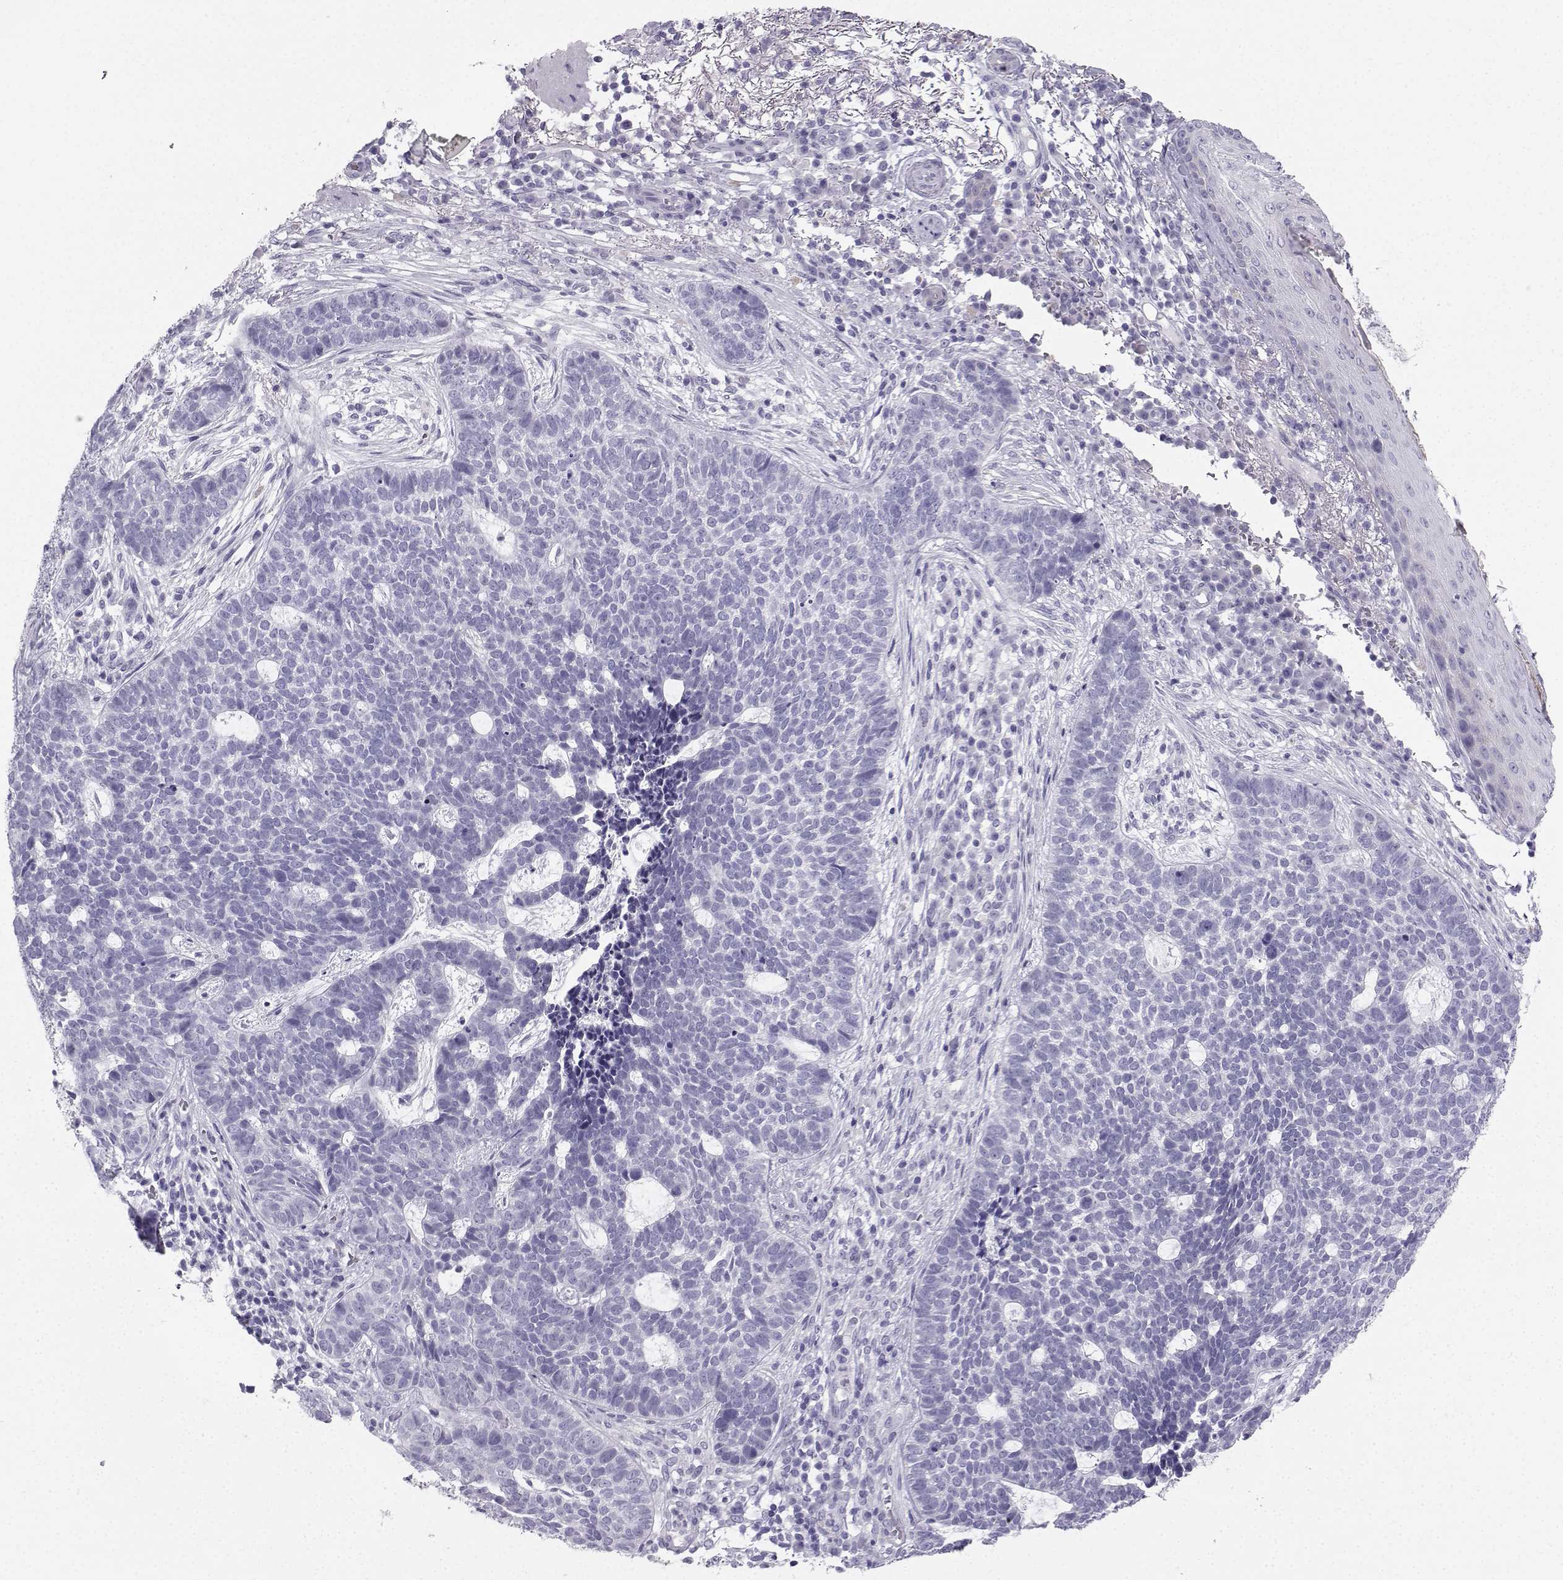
{"staining": {"intensity": "negative", "quantity": "none", "location": "none"}, "tissue": "skin cancer", "cell_type": "Tumor cells", "image_type": "cancer", "snomed": [{"axis": "morphology", "description": "Basal cell carcinoma"}, {"axis": "topography", "description": "Skin"}], "caption": "The immunohistochemistry (IHC) image has no significant staining in tumor cells of skin cancer (basal cell carcinoma) tissue.", "gene": "IQCD", "patient": {"sex": "female", "age": 69}}